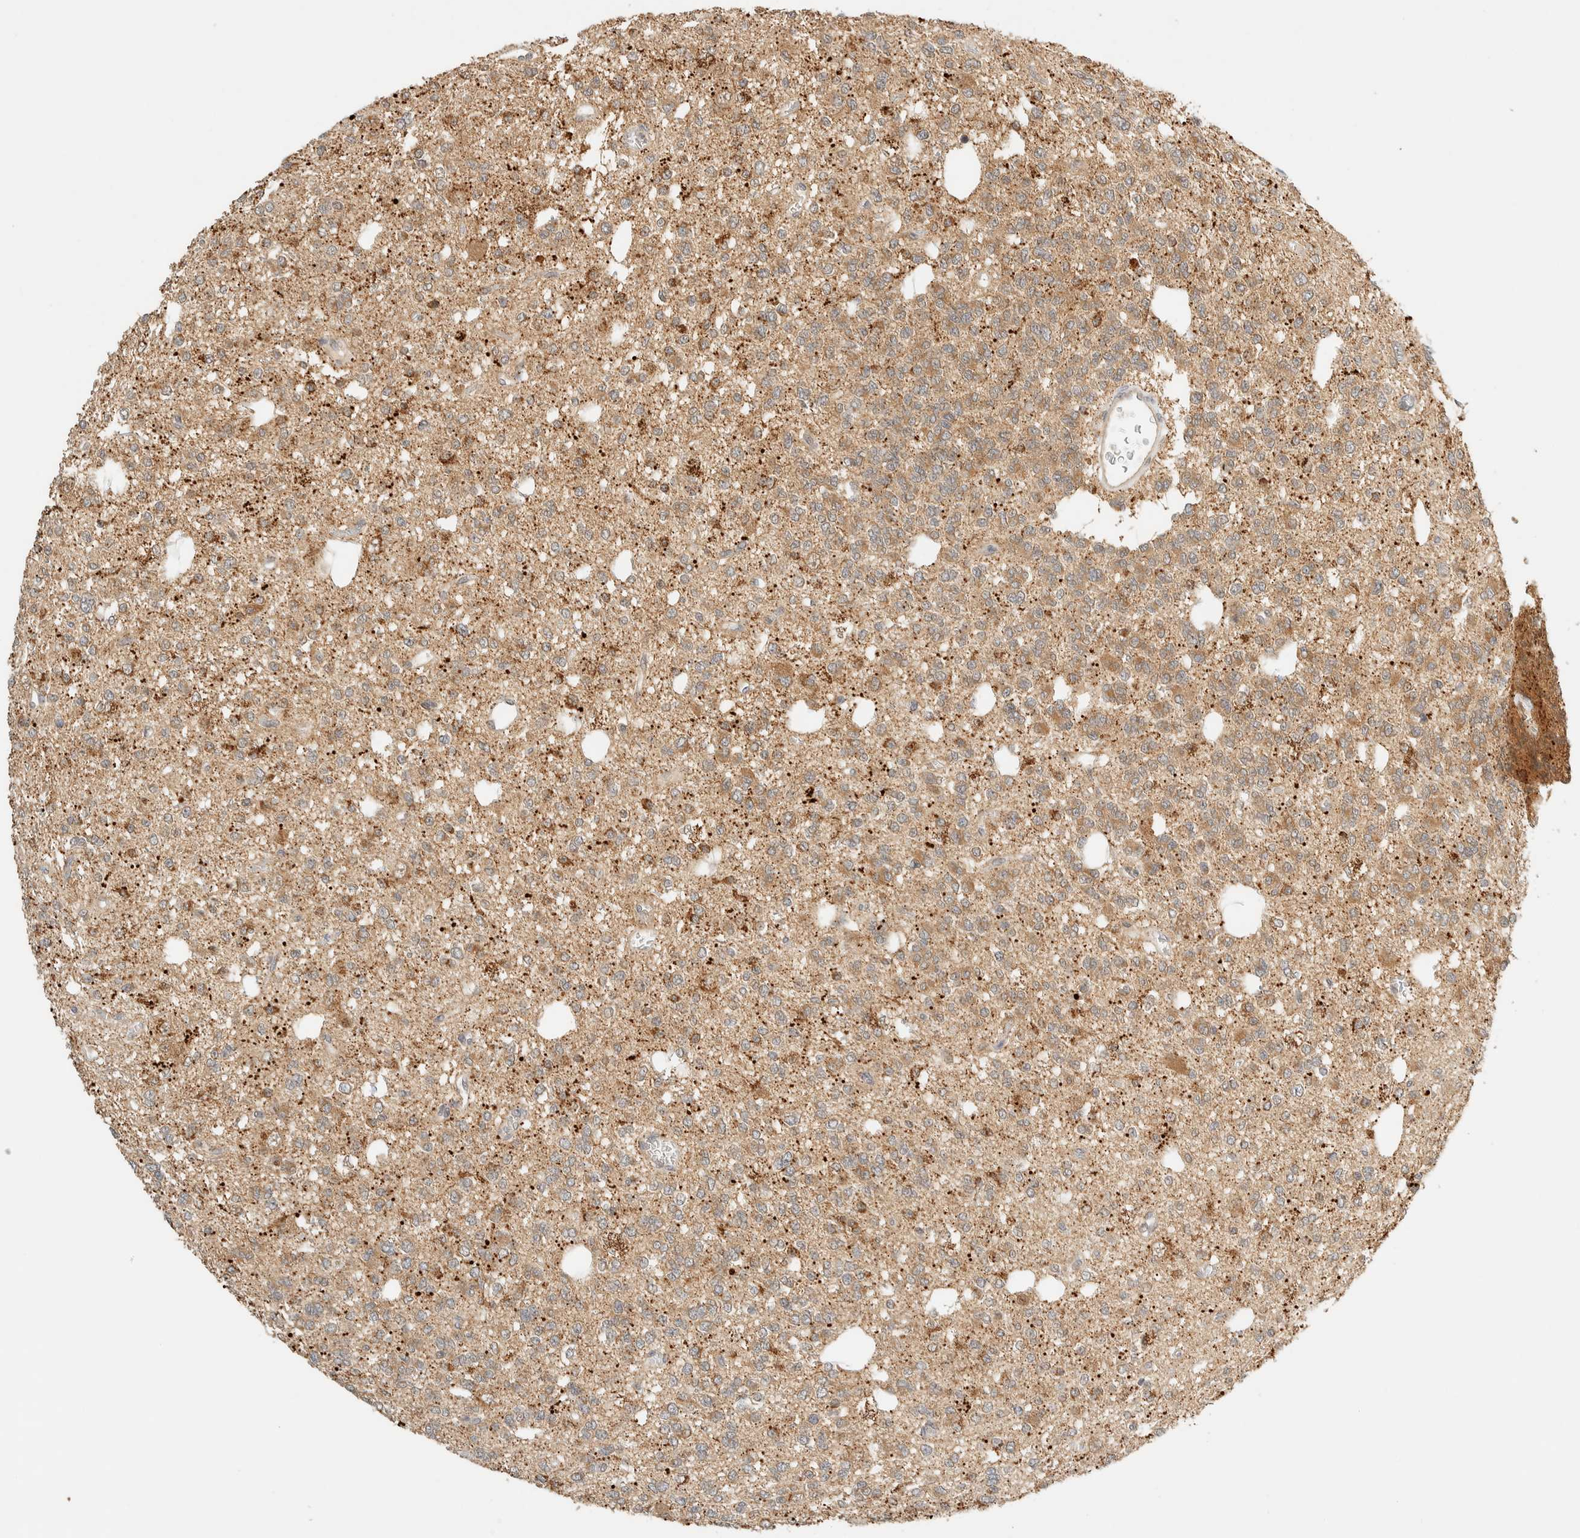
{"staining": {"intensity": "moderate", "quantity": ">75%", "location": "cytoplasmic/membranous"}, "tissue": "glioma", "cell_type": "Tumor cells", "image_type": "cancer", "snomed": [{"axis": "morphology", "description": "Glioma, malignant, Low grade"}, {"axis": "topography", "description": "Brain"}], "caption": "Immunohistochemistry photomicrograph of human malignant glioma (low-grade) stained for a protein (brown), which demonstrates medium levels of moderate cytoplasmic/membranous positivity in approximately >75% of tumor cells.", "gene": "KIFAP3", "patient": {"sex": "male", "age": 38}}